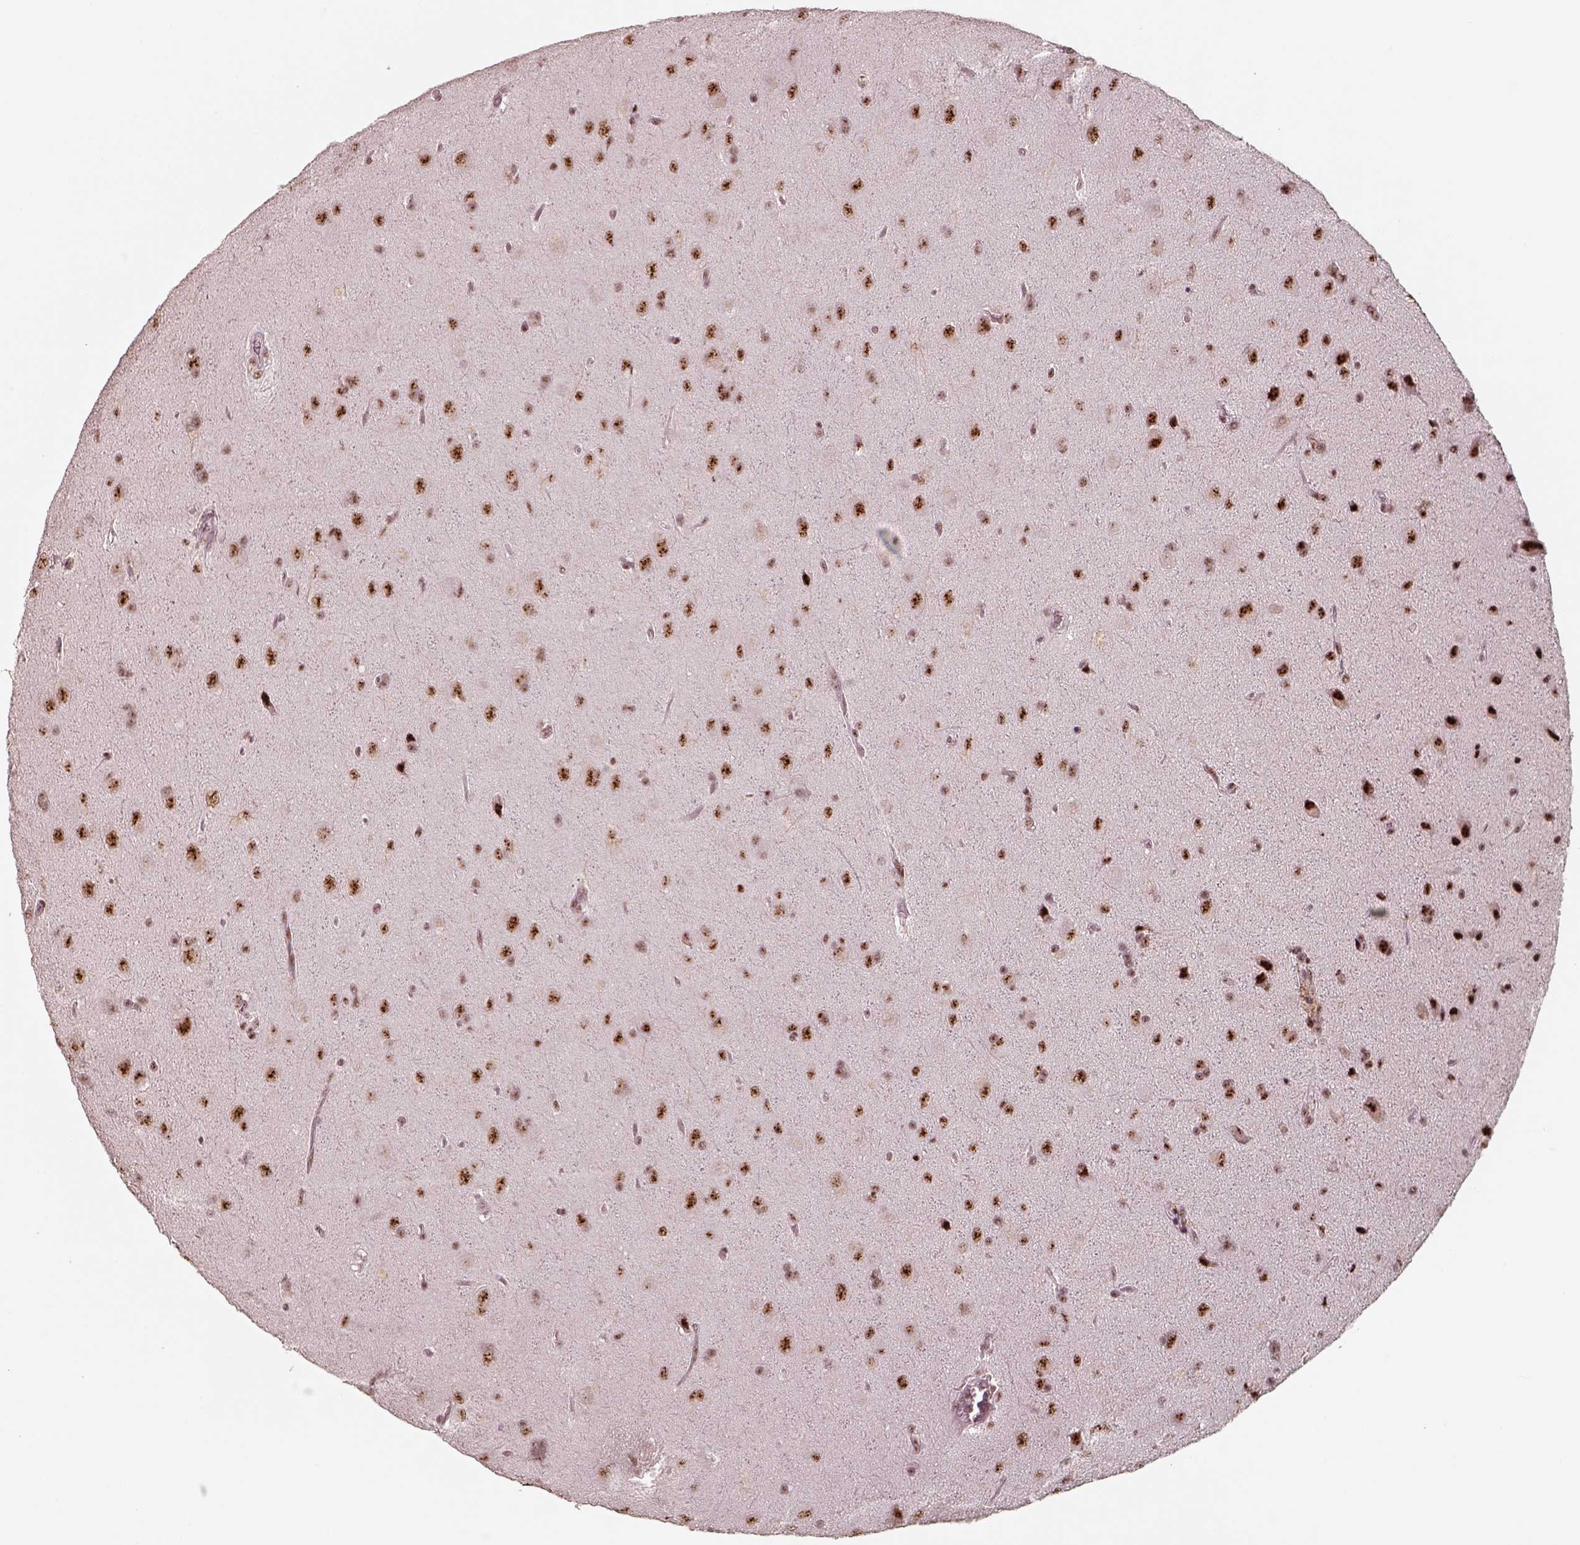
{"staining": {"intensity": "strong", "quantity": ">75%", "location": "nuclear"}, "tissue": "glioma", "cell_type": "Tumor cells", "image_type": "cancer", "snomed": [{"axis": "morphology", "description": "Glioma, malignant, Low grade"}, {"axis": "topography", "description": "Brain"}], "caption": "Human malignant glioma (low-grade) stained with a brown dye displays strong nuclear positive expression in approximately >75% of tumor cells.", "gene": "ATXN7L3", "patient": {"sex": "male", "age": 58}}